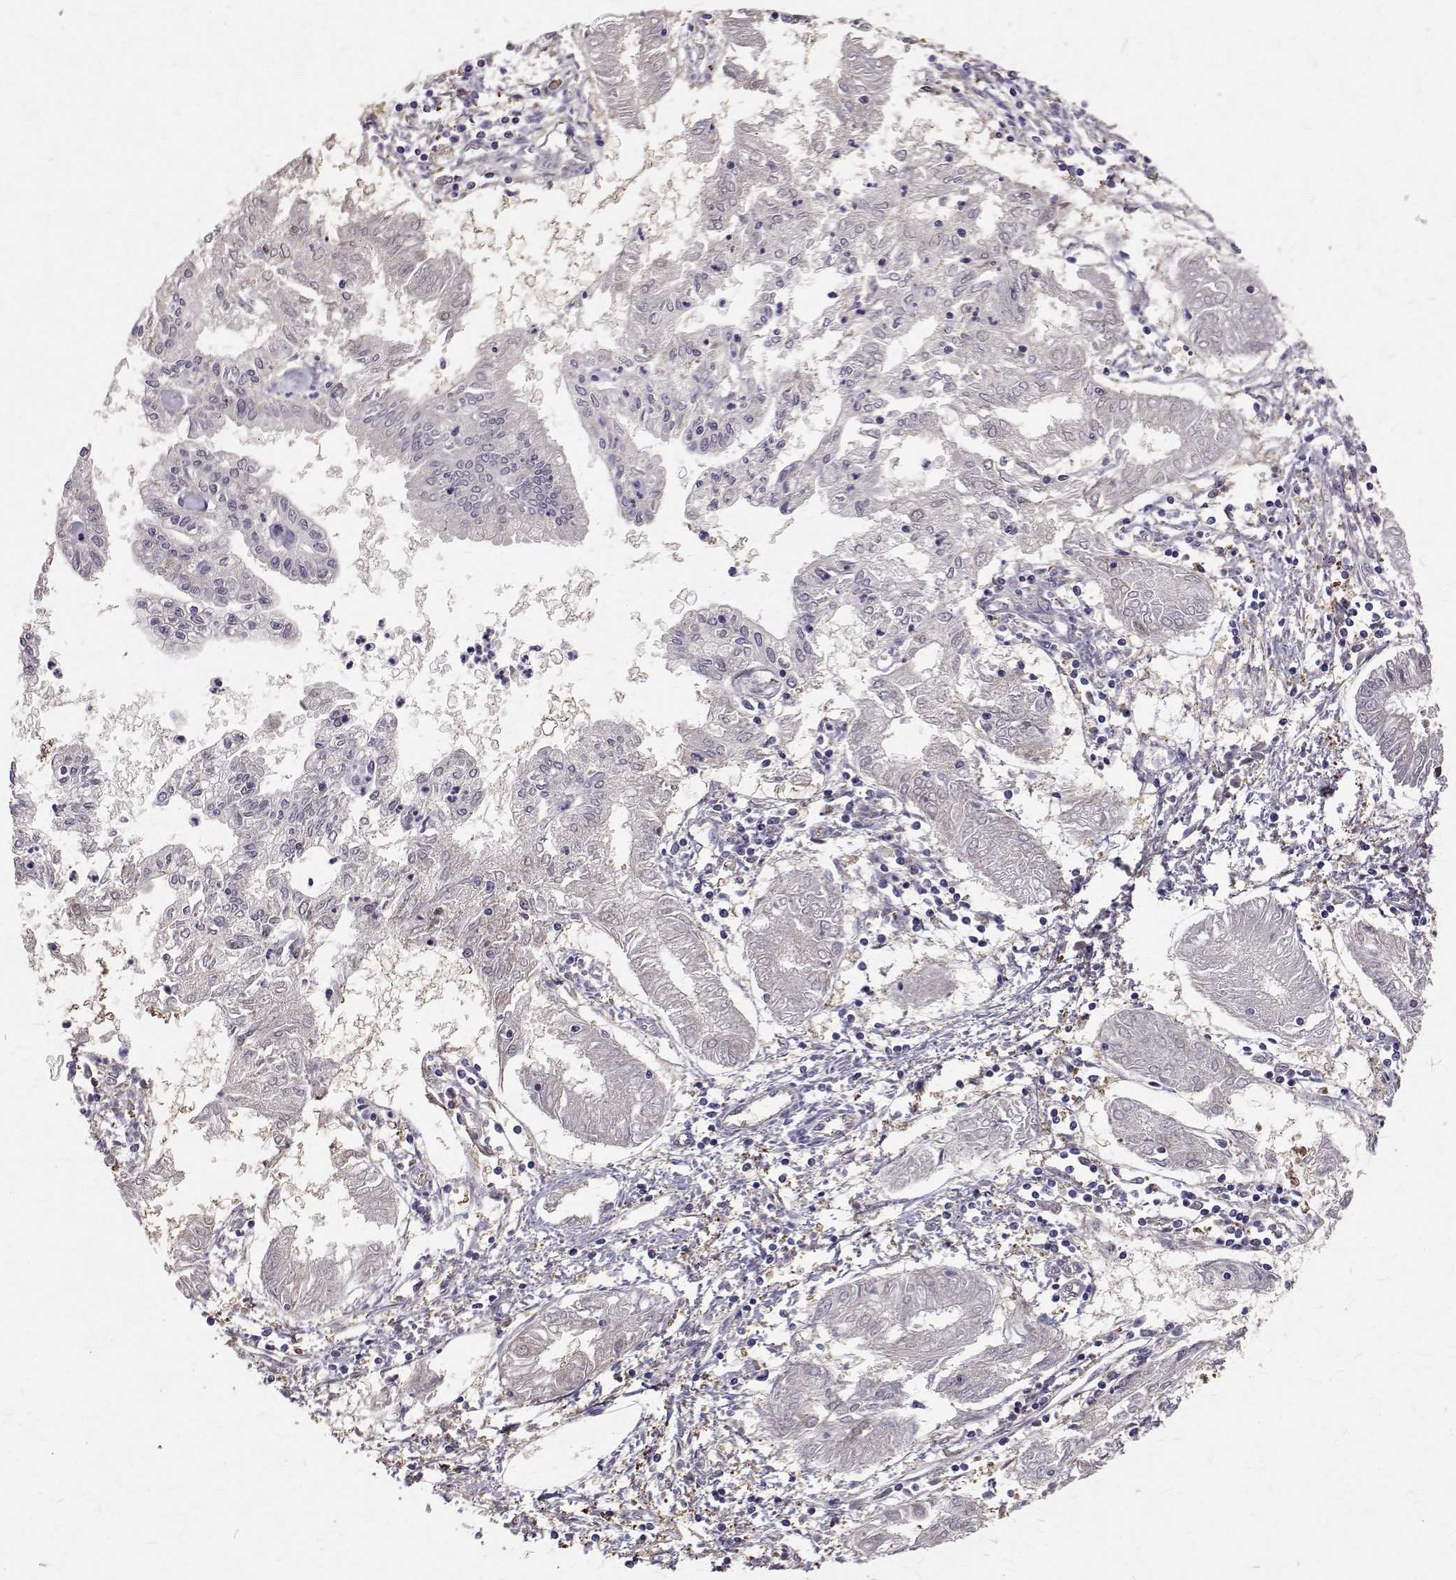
{"staining": {"intensity": "negative", "quantity": "none", "location": "none"}, "tissue": "endometrial cancer", "cell_type": "Tumor cells", "image_type": "cancer", "snomed": [{"axis": "morphology", "description": "Adenocarcinoma, NOS"}, {"axis": "topography", "description": "Endometrium"}], "caption": "Endometrial cancer stained for a protein using IHC demonstrates no staining tumor cells.", "gene": "FARSB", "patient": {"sex": "female", "age": 68}}